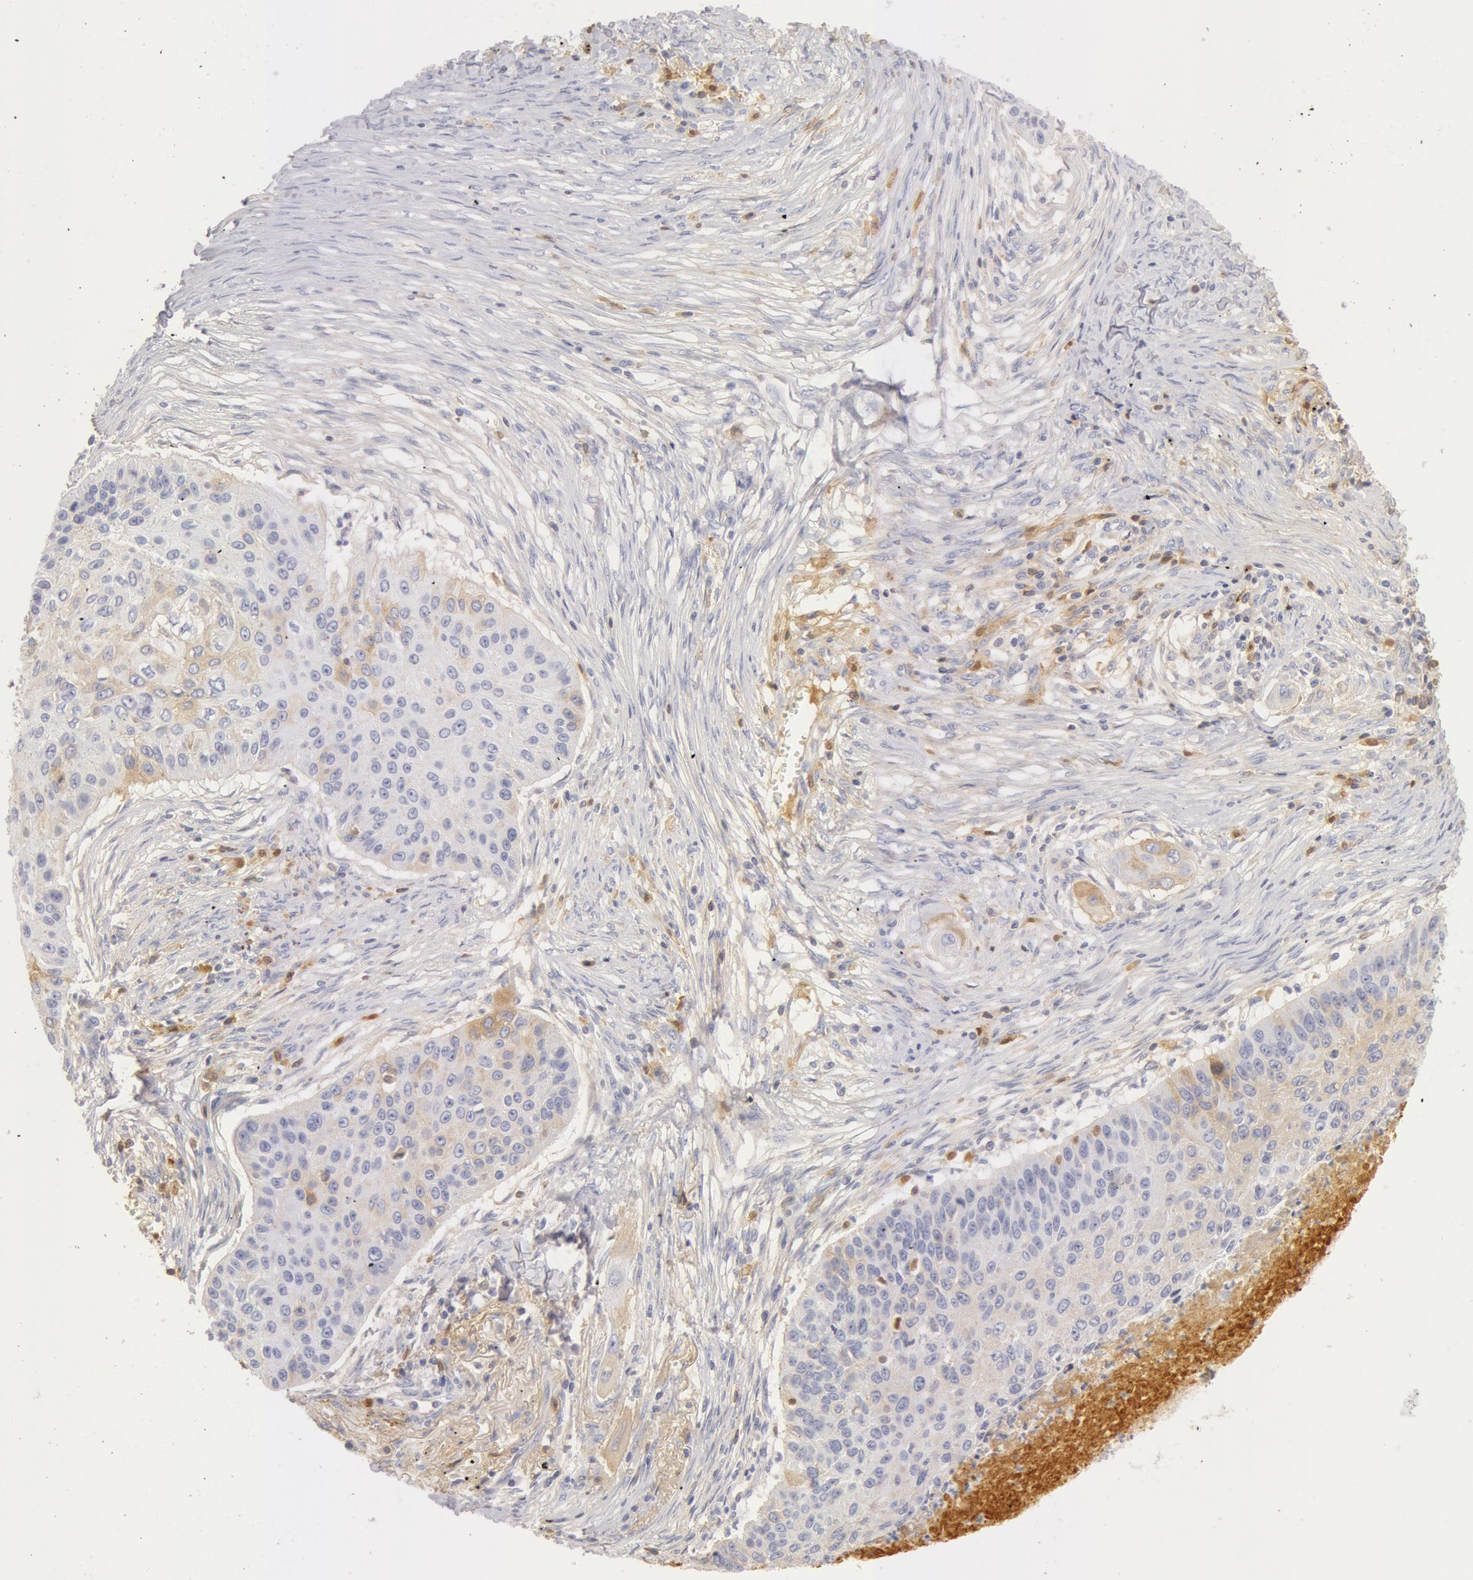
{"staining": {"intensity": "weak", "quantity": "<25%", "location": "cytoplasmic/membranous"}, "tissue": "lung cancer", "cell_type": "Tumor cells", "image_type": "cancer", "snomed": [{"axis": "morphology", "description": "Squamous cell carcinoma, NOS"}, {"axis": "topography", "description": "Lung"}], "caption": "High magnification brightfield microscopy of squamous cell carcinoma (lung) stained with DAB (brown) and counterstained with hematoxylin (blue): tumor cells show no significant expression.", "gene": "GC", "patient": {"sex": "male", "age": 71}}